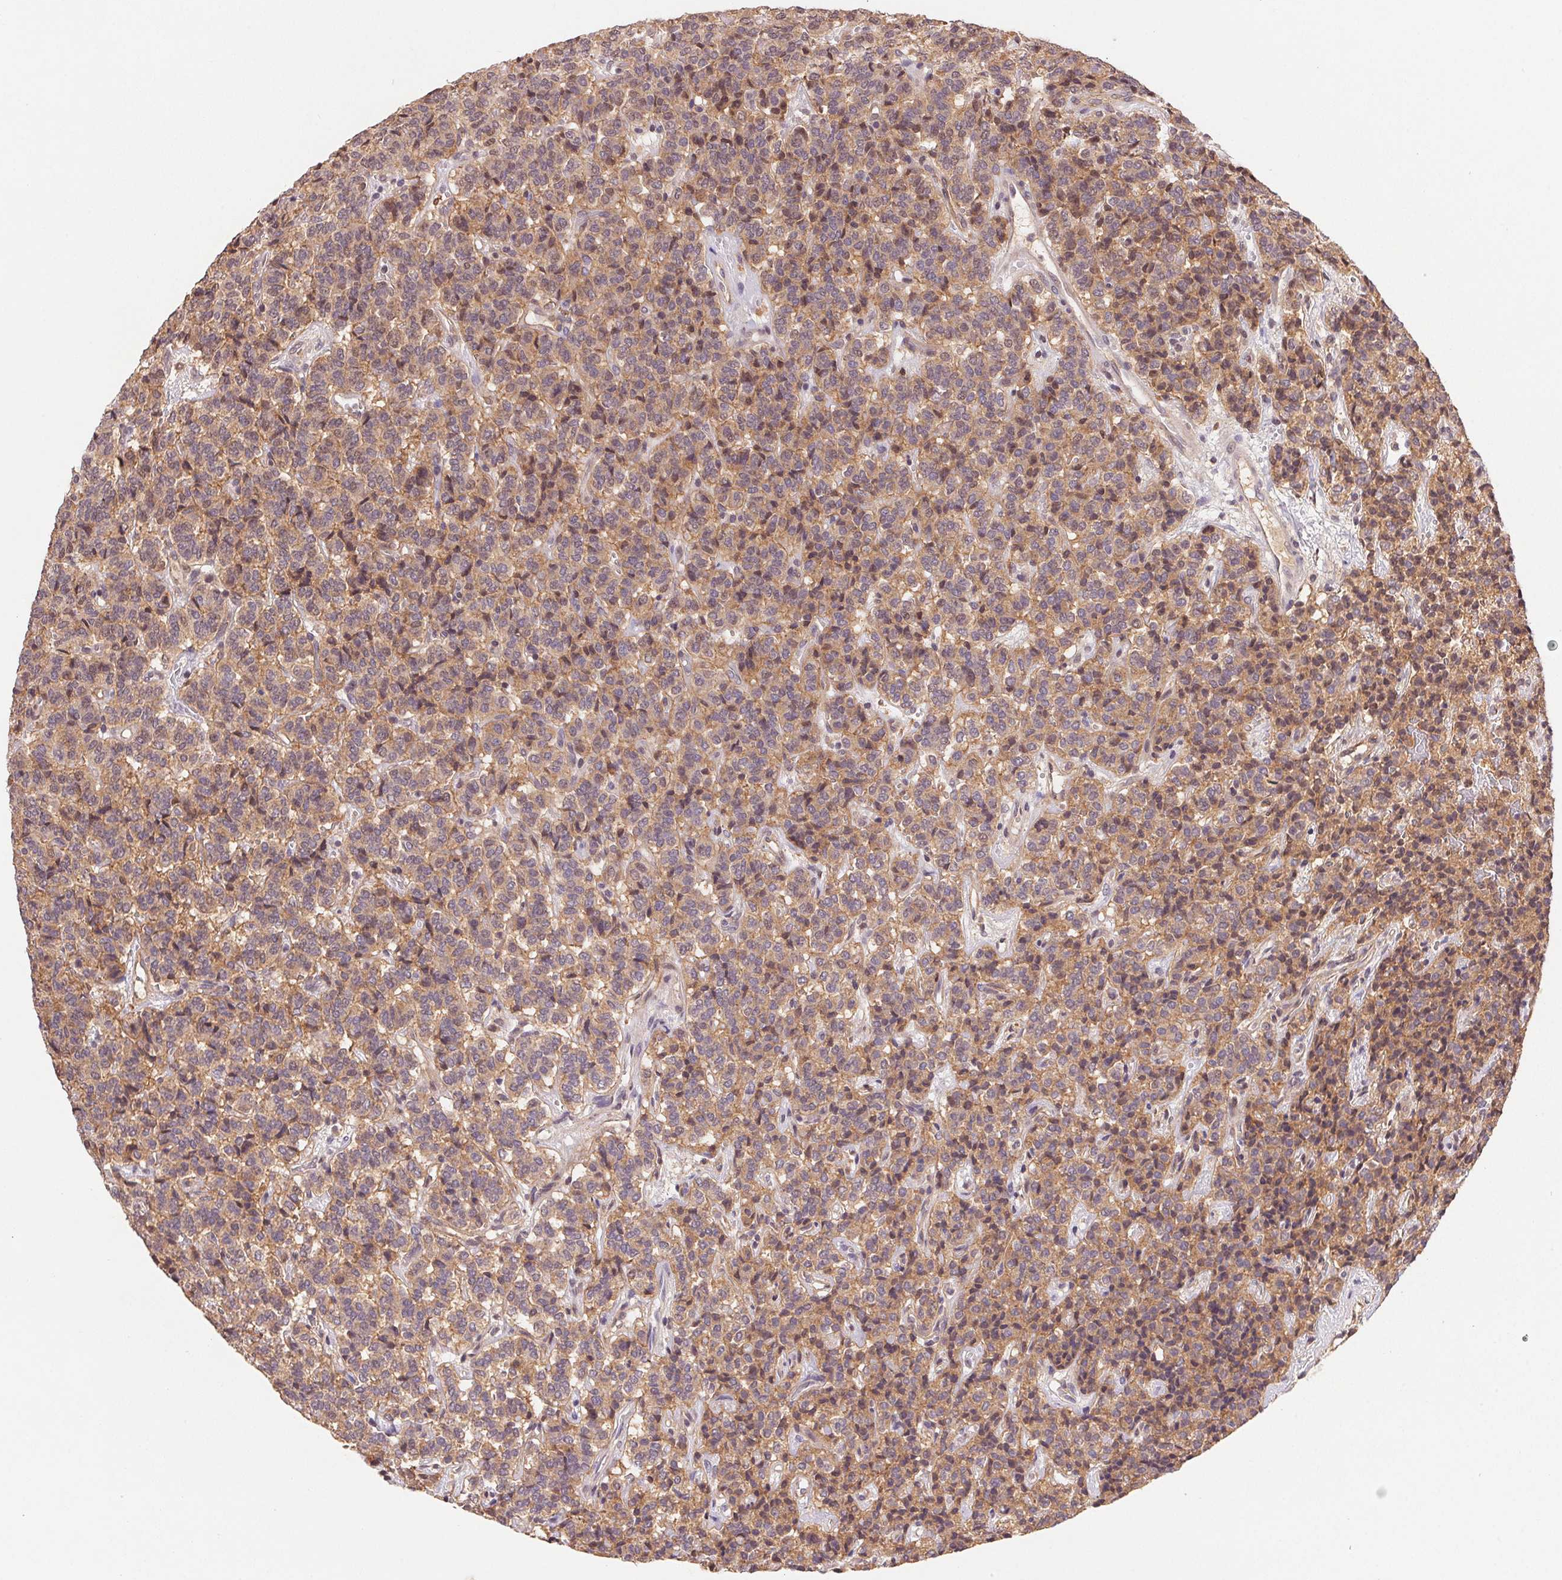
{"staining": {"intensity": "weak", "quantity": ">75%", "location": "cytoplasmic/membranous"}, "tissue": "carcinoid", "cell_type": "Tumor cells", "image_type": "cancer", "snomed": [{"axis": "morphology", "description": "Carcinoid, malignant, NOS"}, {"axis": "topography", "description": "Pancreas"}], "caption": "Malignant carcinoid tissue reveals weak cytoplasmic/membranous staining in about >75% of tumor cells", "gene": "SLC52A2", "patient": {"sex": "male", "age": 36}}